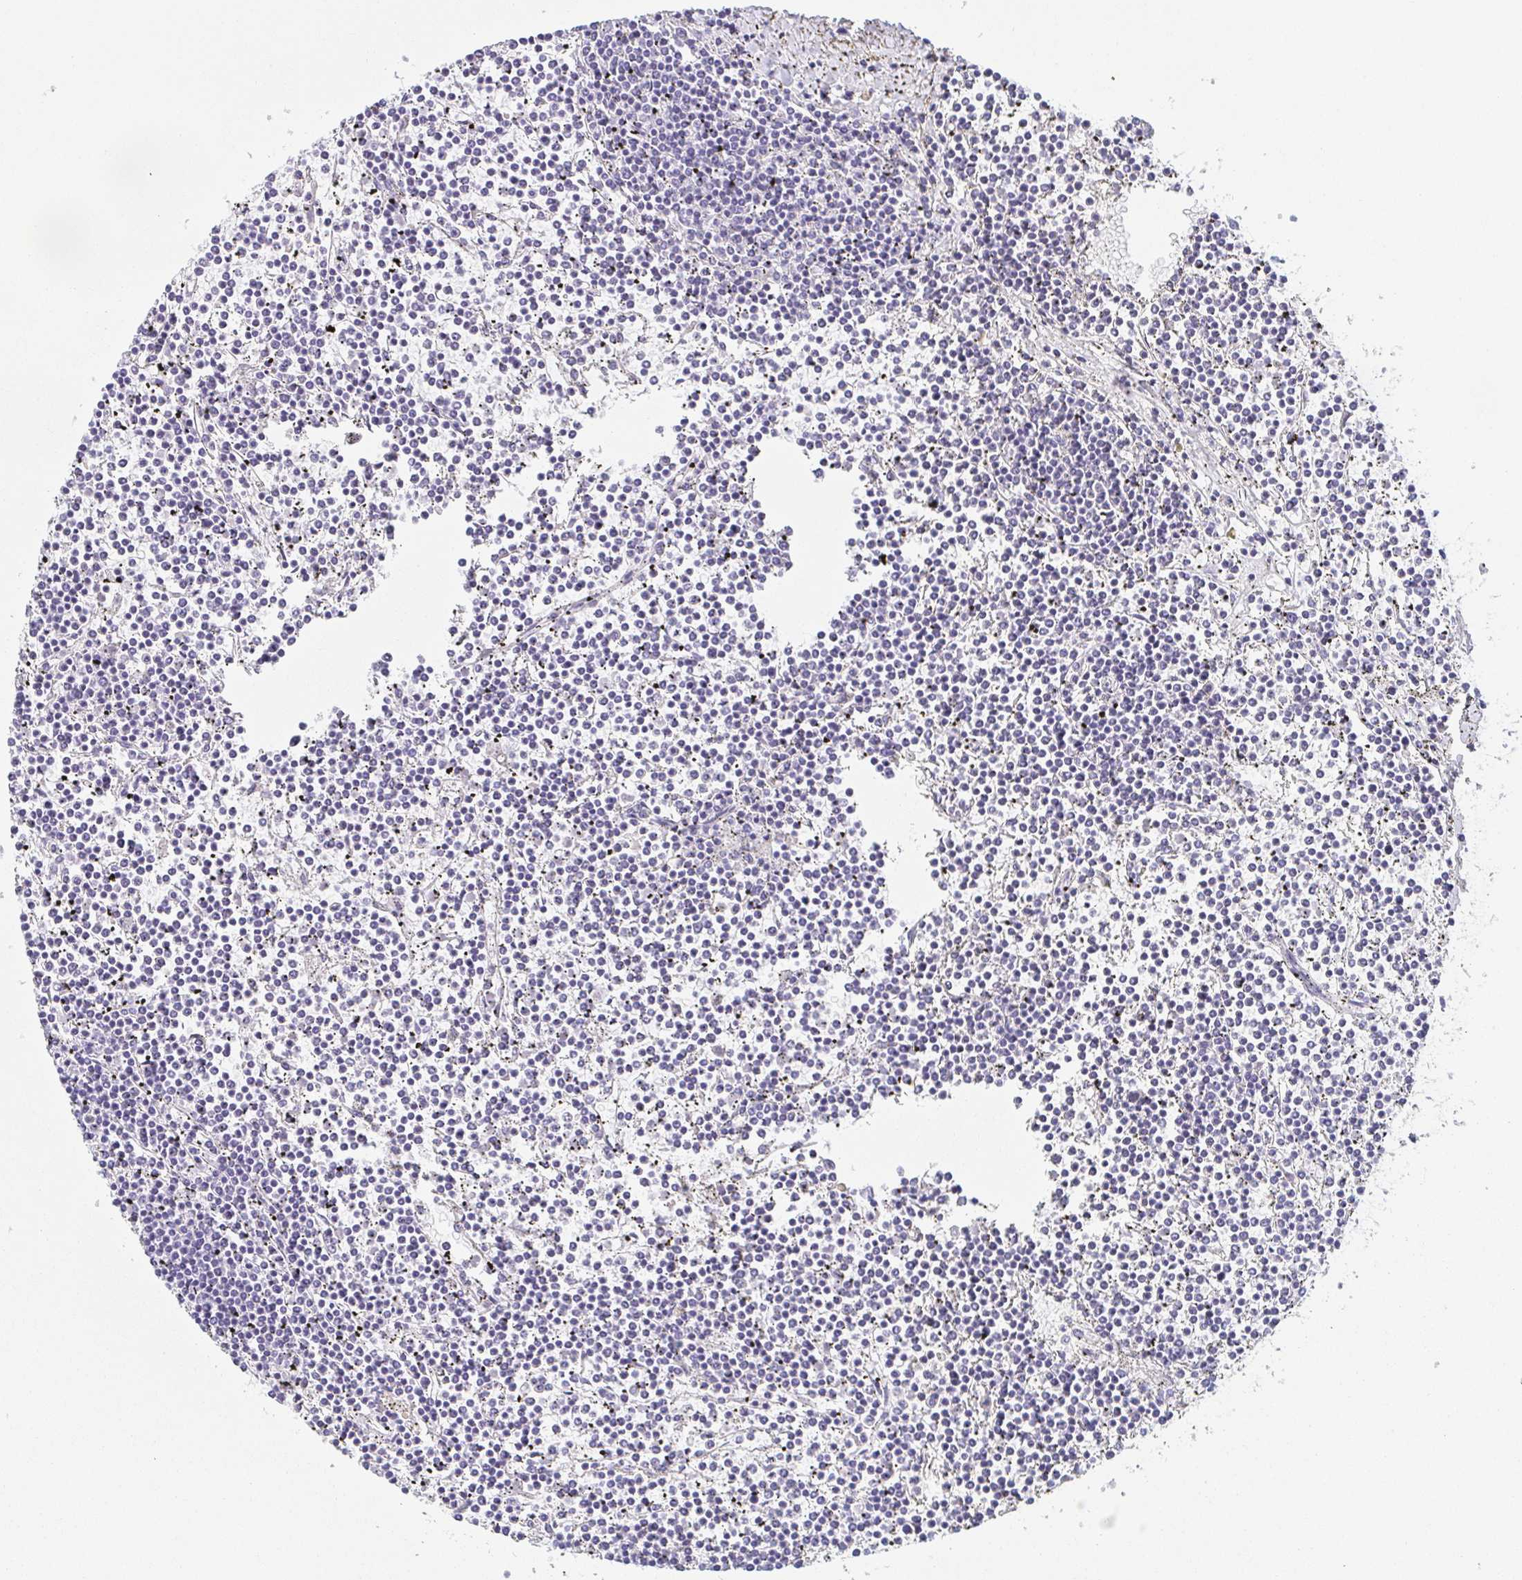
{"staining": {"intensity": "negative", "quantity": "none", "location": "none"}, "tissue": "lymphoma", "cell_type": "Tumor cells", "image_type": "cancer", "snomed": [{"axis": "morphology", "description": "Malignant lymphoma, non-Hodgkin's type, Low grade"}, {"axis": "topography", "description": "Spleen"}], "caption": "The immunohistochemistry (IHC) micrograph has no significant expression in tumor cells of lymphoma tissue. (DAB (3,3'-diaminobenzidine) immunohistochemistry (IHC) with hematoxylin counter stain).", "gene": "REG4", "patient": {"sex": "female", "age": 19}}